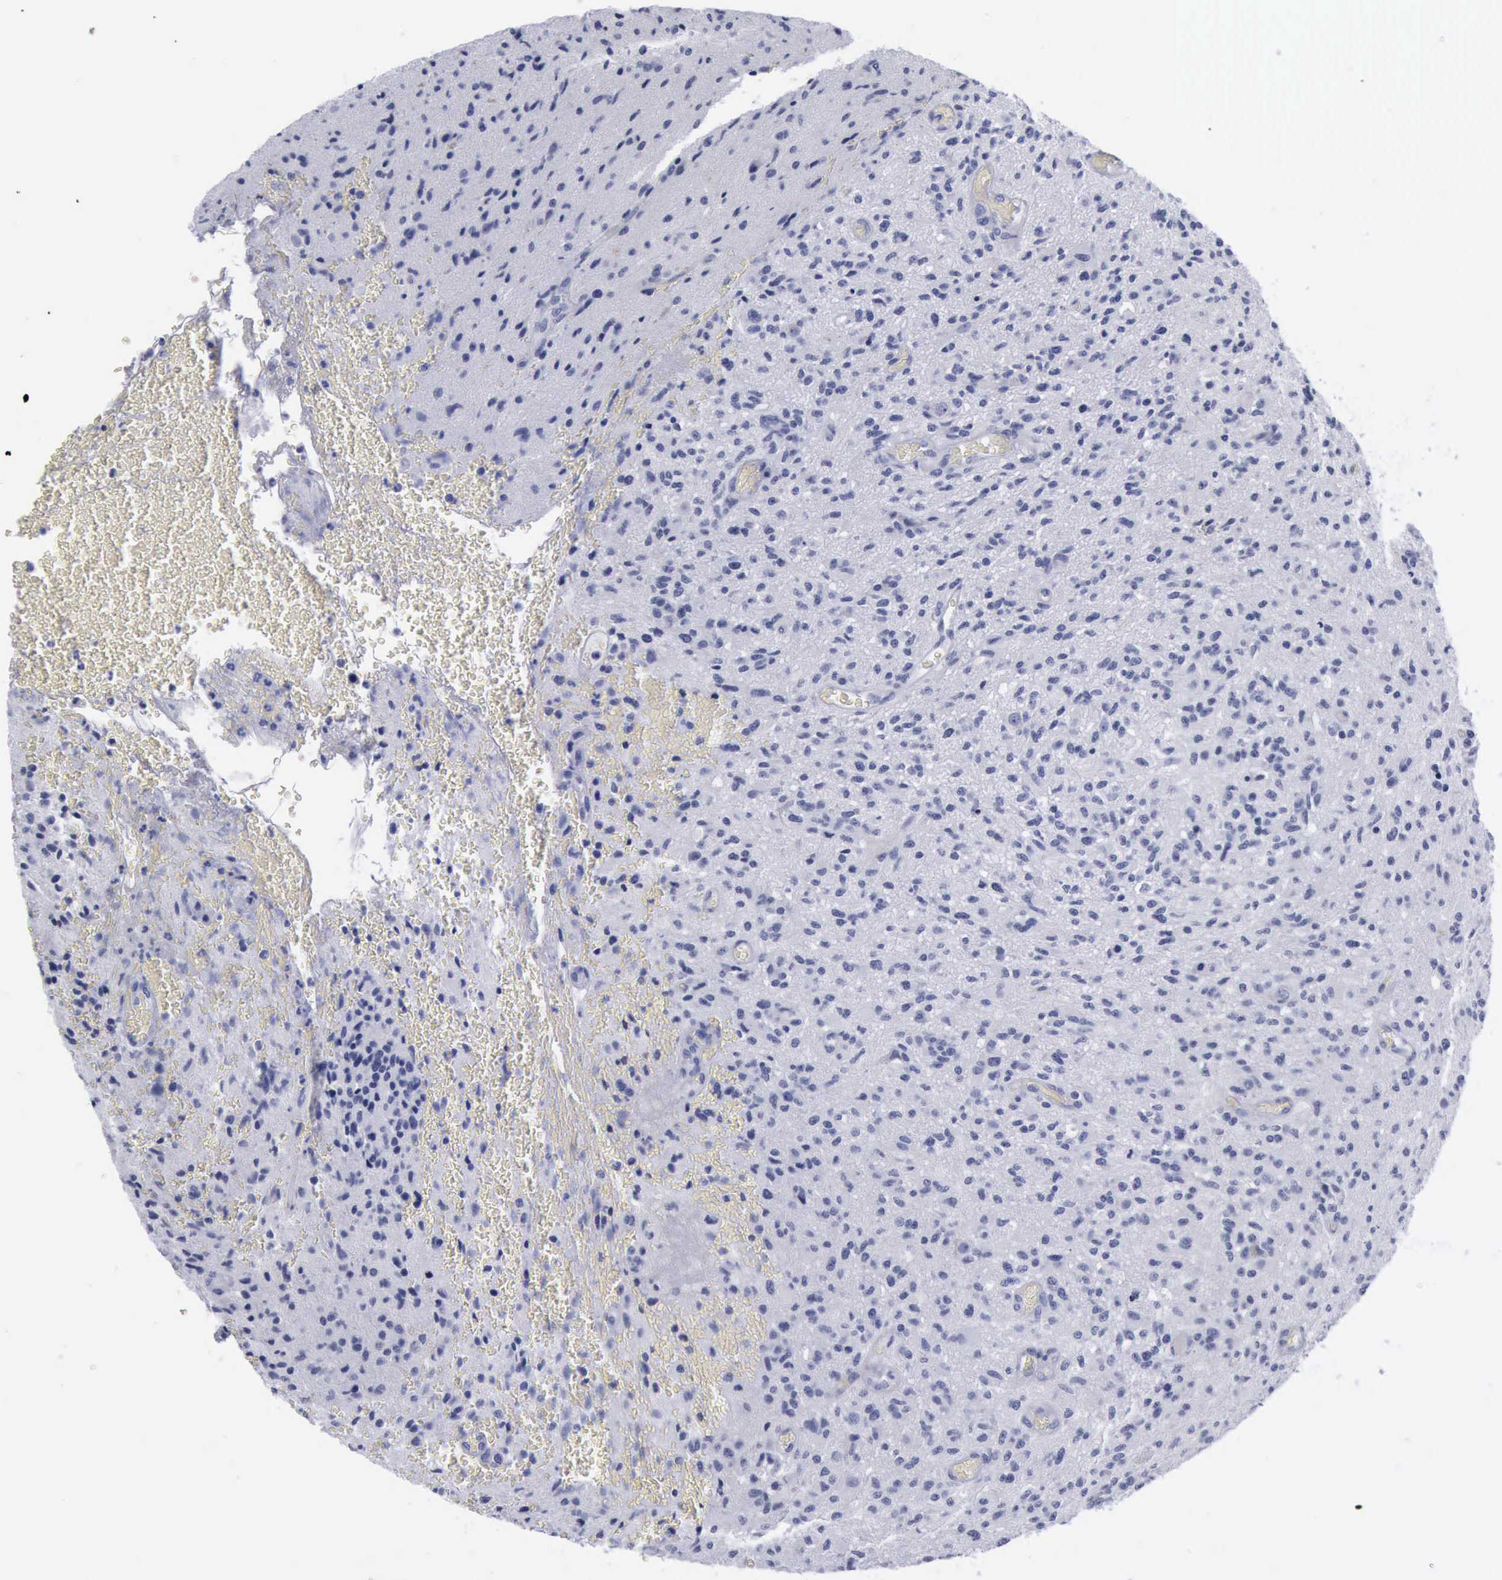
{"staining": {"intensity": "negative", "quantity": "none", "location": "none"}, "tissue": "glioma", "cell_type": "Tumor cells", "image_type": "cancer", "snomed": [{"axis": "morphology", "description": "Glioma, malignant, Low grade"}, {"axis": "topography", "description": "Brain"}], "caption": "Human malignant low-grade glioma stained for a protein using immunohistochemistry (IHC) exhibits no staining in tumor cells.", "gene": "KRT13", "patient": {"sex": "female", "age": 46}}